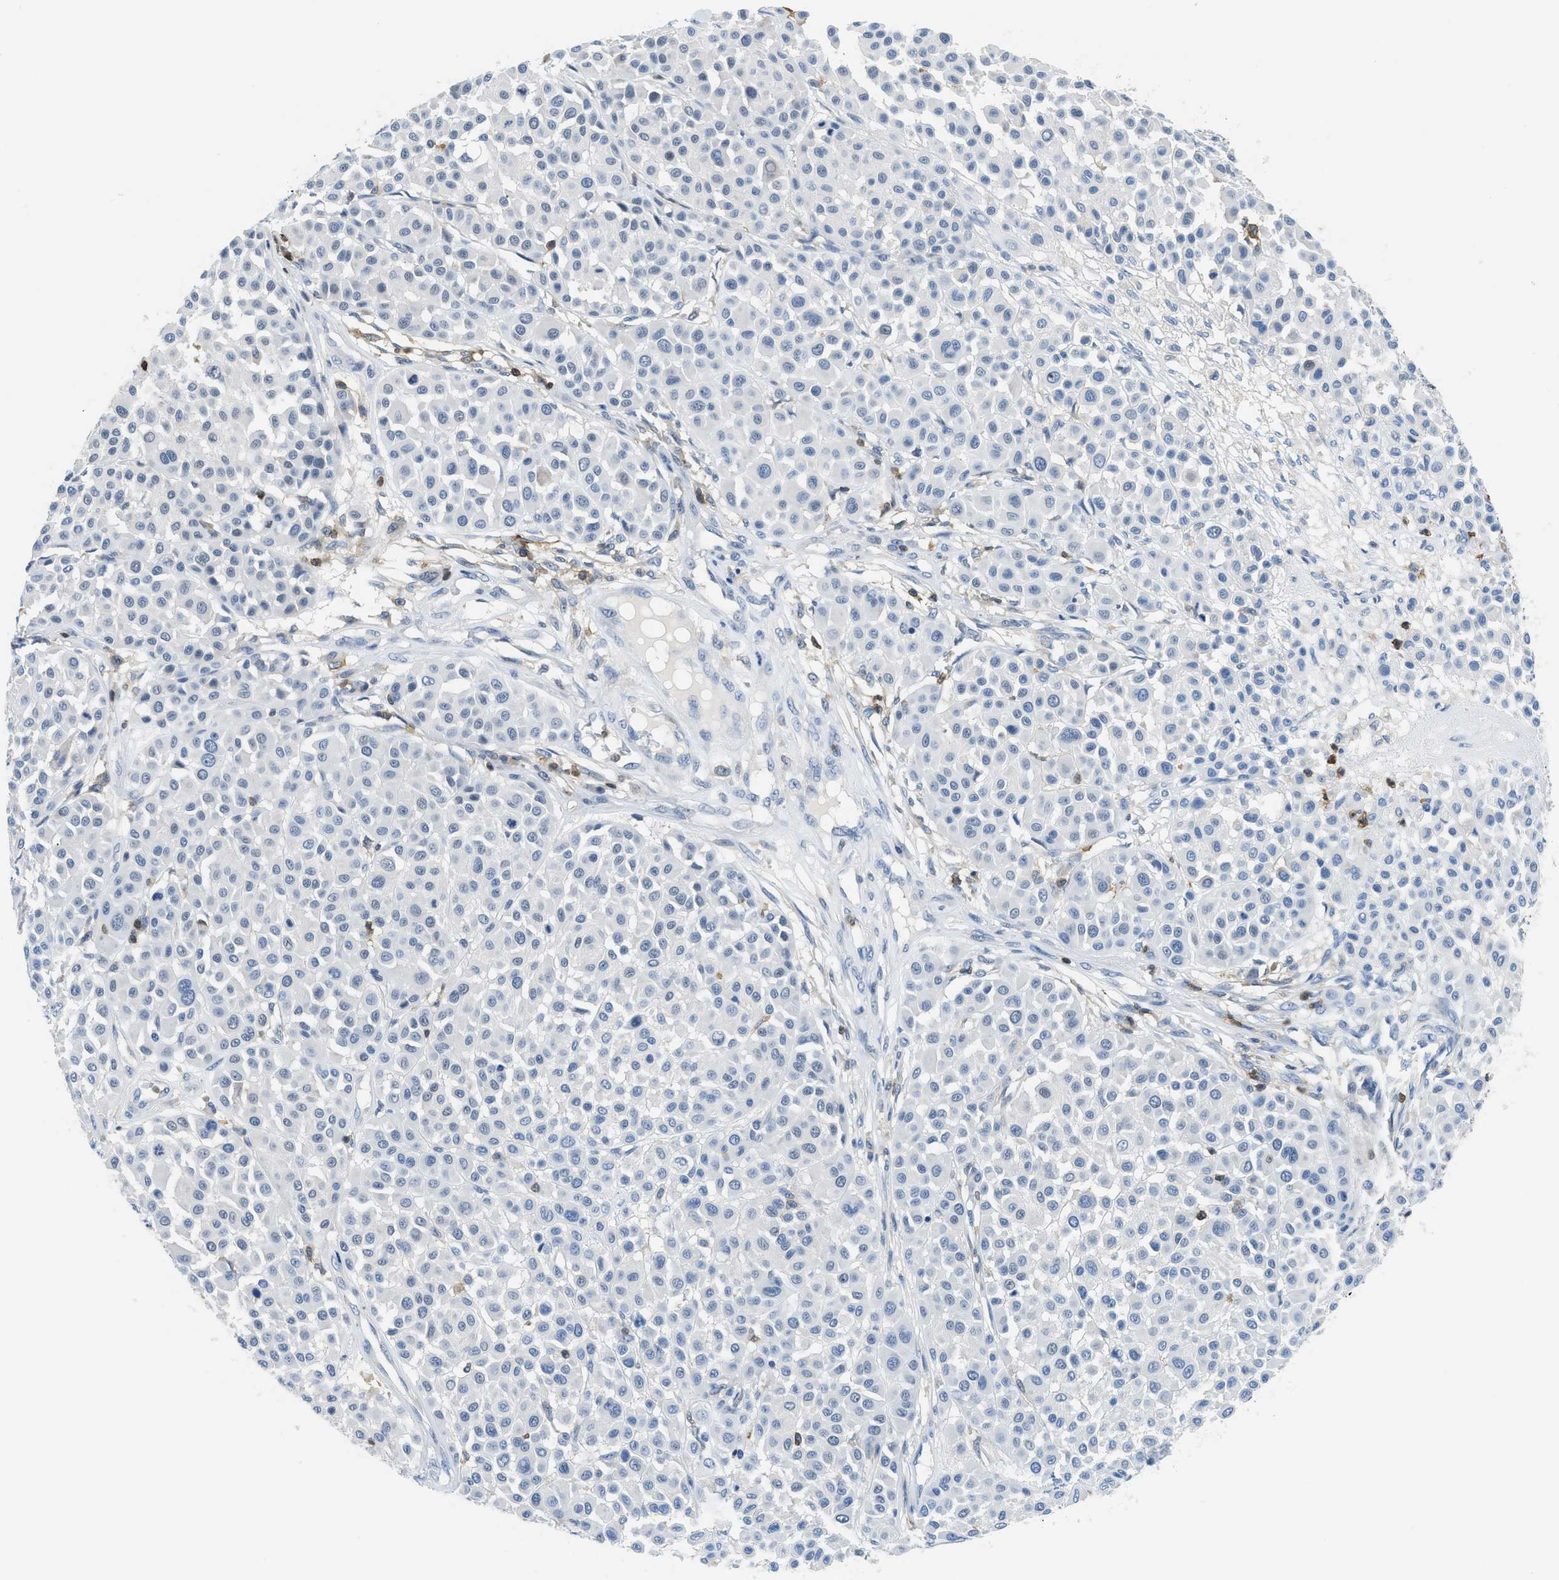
{"staining": {"intensity": "negative", "quantity": "none", "location": "none"}, "tissue": "melanoma", "cell_type": "Tumor cells", "image_type": "cancer", "snomed": [{"axis": "morphology", "description": "Malignant melanoma, Metastatic site"}, {"axis": "topography", "description": "Soft tissue"}], "caption": "This is a histopathology image of immunohistochemistry staining of malignant melanoma (metastatic site), which shows no expression in tumor cells.", "gene": "FAM151A", "patient": {"sex": "male", "age": 41}}